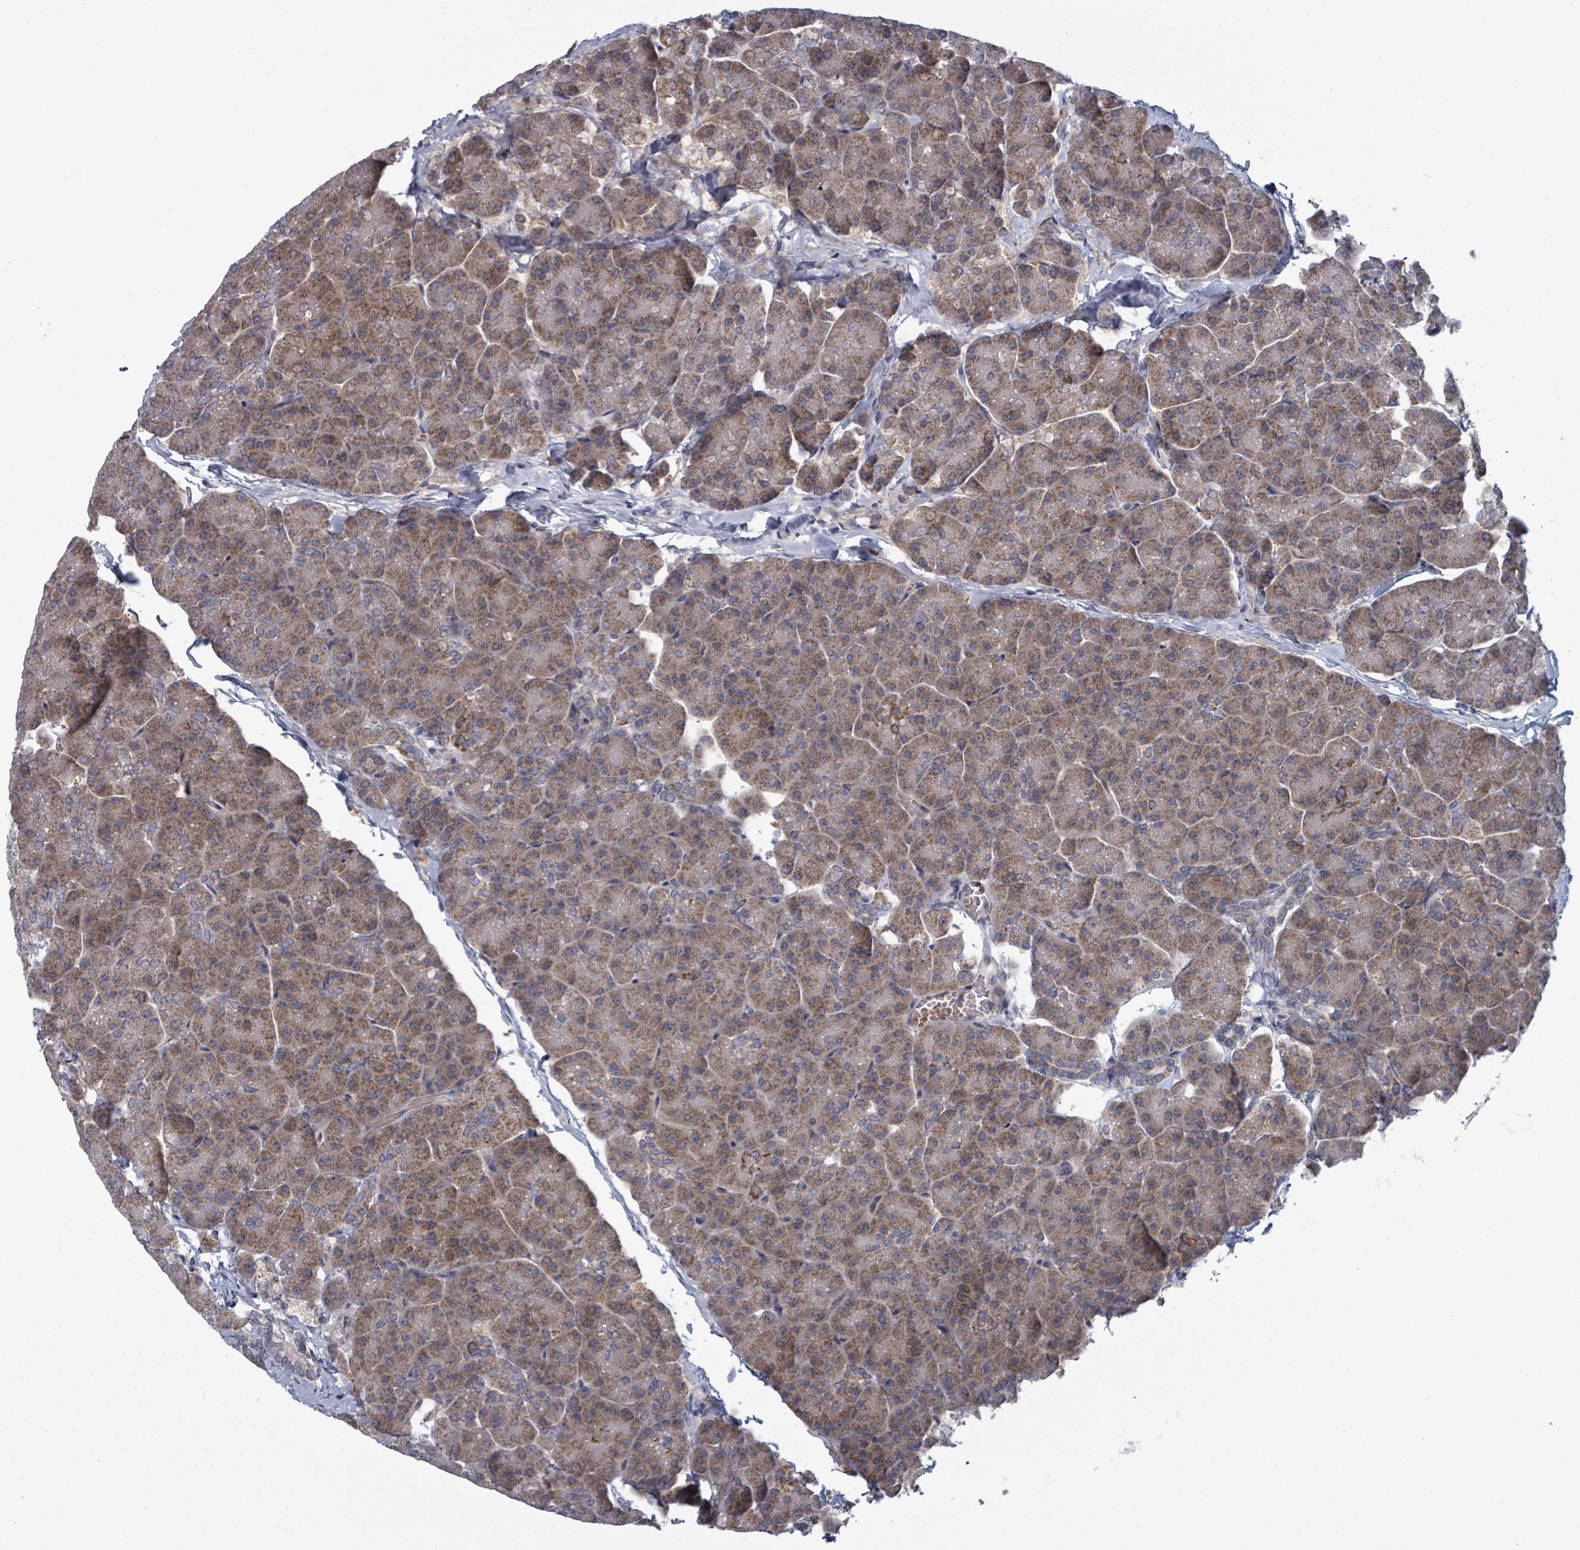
{"staining": {"intensity": "moderate", "quantity": ">75%", "location": "cytoplasmic/membranous"}, "tissue": "pancreas", "cell_type": "Exocrine glandular cells", "image_type": "normal", "snomed": [{"axis": "morphology", "description": "Normal tissue, NOS"}, {"axis": "topography", "description": "Pancreas"}, {"axis": "topography", "description": "Peripheral nerve tissue"}], "caption": "Protein expression analysis of unremarkable pancreas shows moderate cytoplasmic/membranous positivity in about >75% of exocrine glandular cells.", "gene": "FKBP1A", "patient": {"sex": "male", "age": 54}}